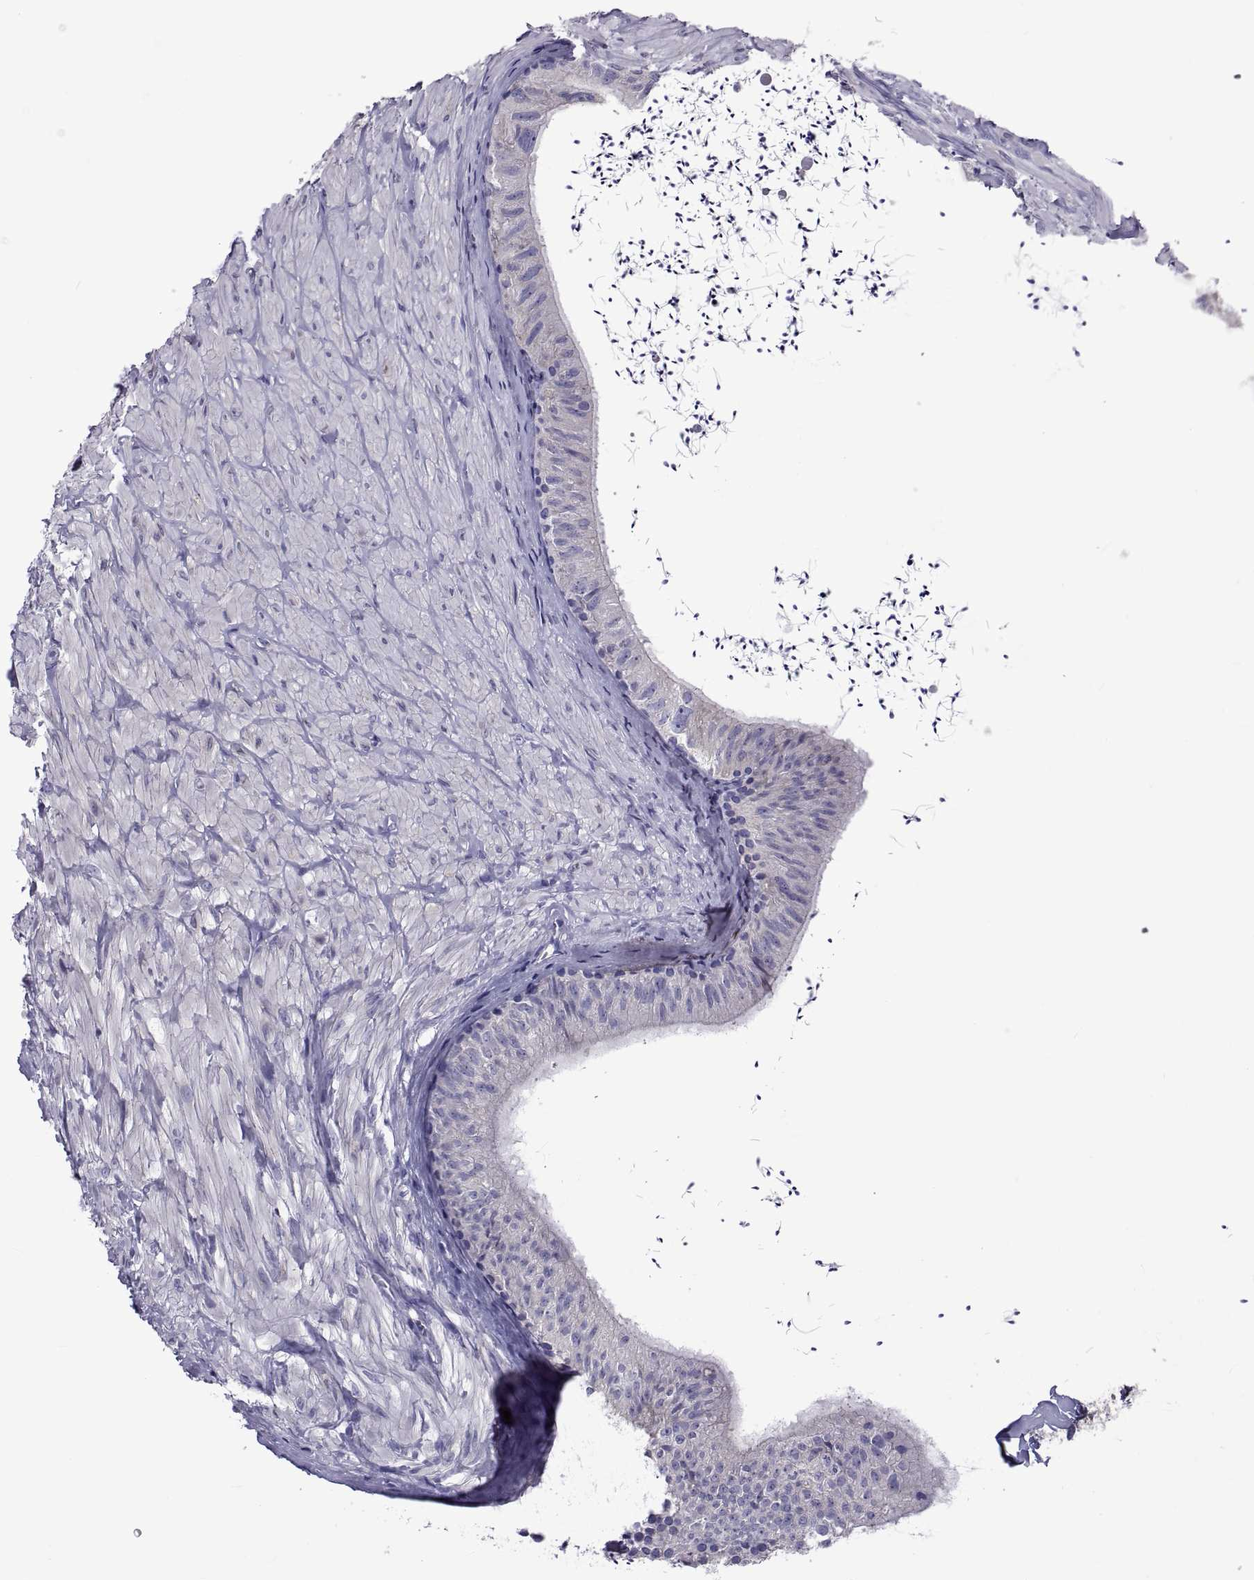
{"staining": {"intensity": "negative", "quantity": "none", "location": "none"}, "tissue": "epididymis", "cell_type": "Glandular cells", "image_type": "normal", "snomed": [{"axis": "morphology", "description": "Normal tissue, NOS"}, {"axis": "topography", "description": "Epididymis"}], "caption": "This is an immunohistochemistry (IHC) photomicrograph of normal human epididymis. There is no positivity in glandular cells.", "gene": "TMC3", "patient": {"sex": "male", "age": 32}}